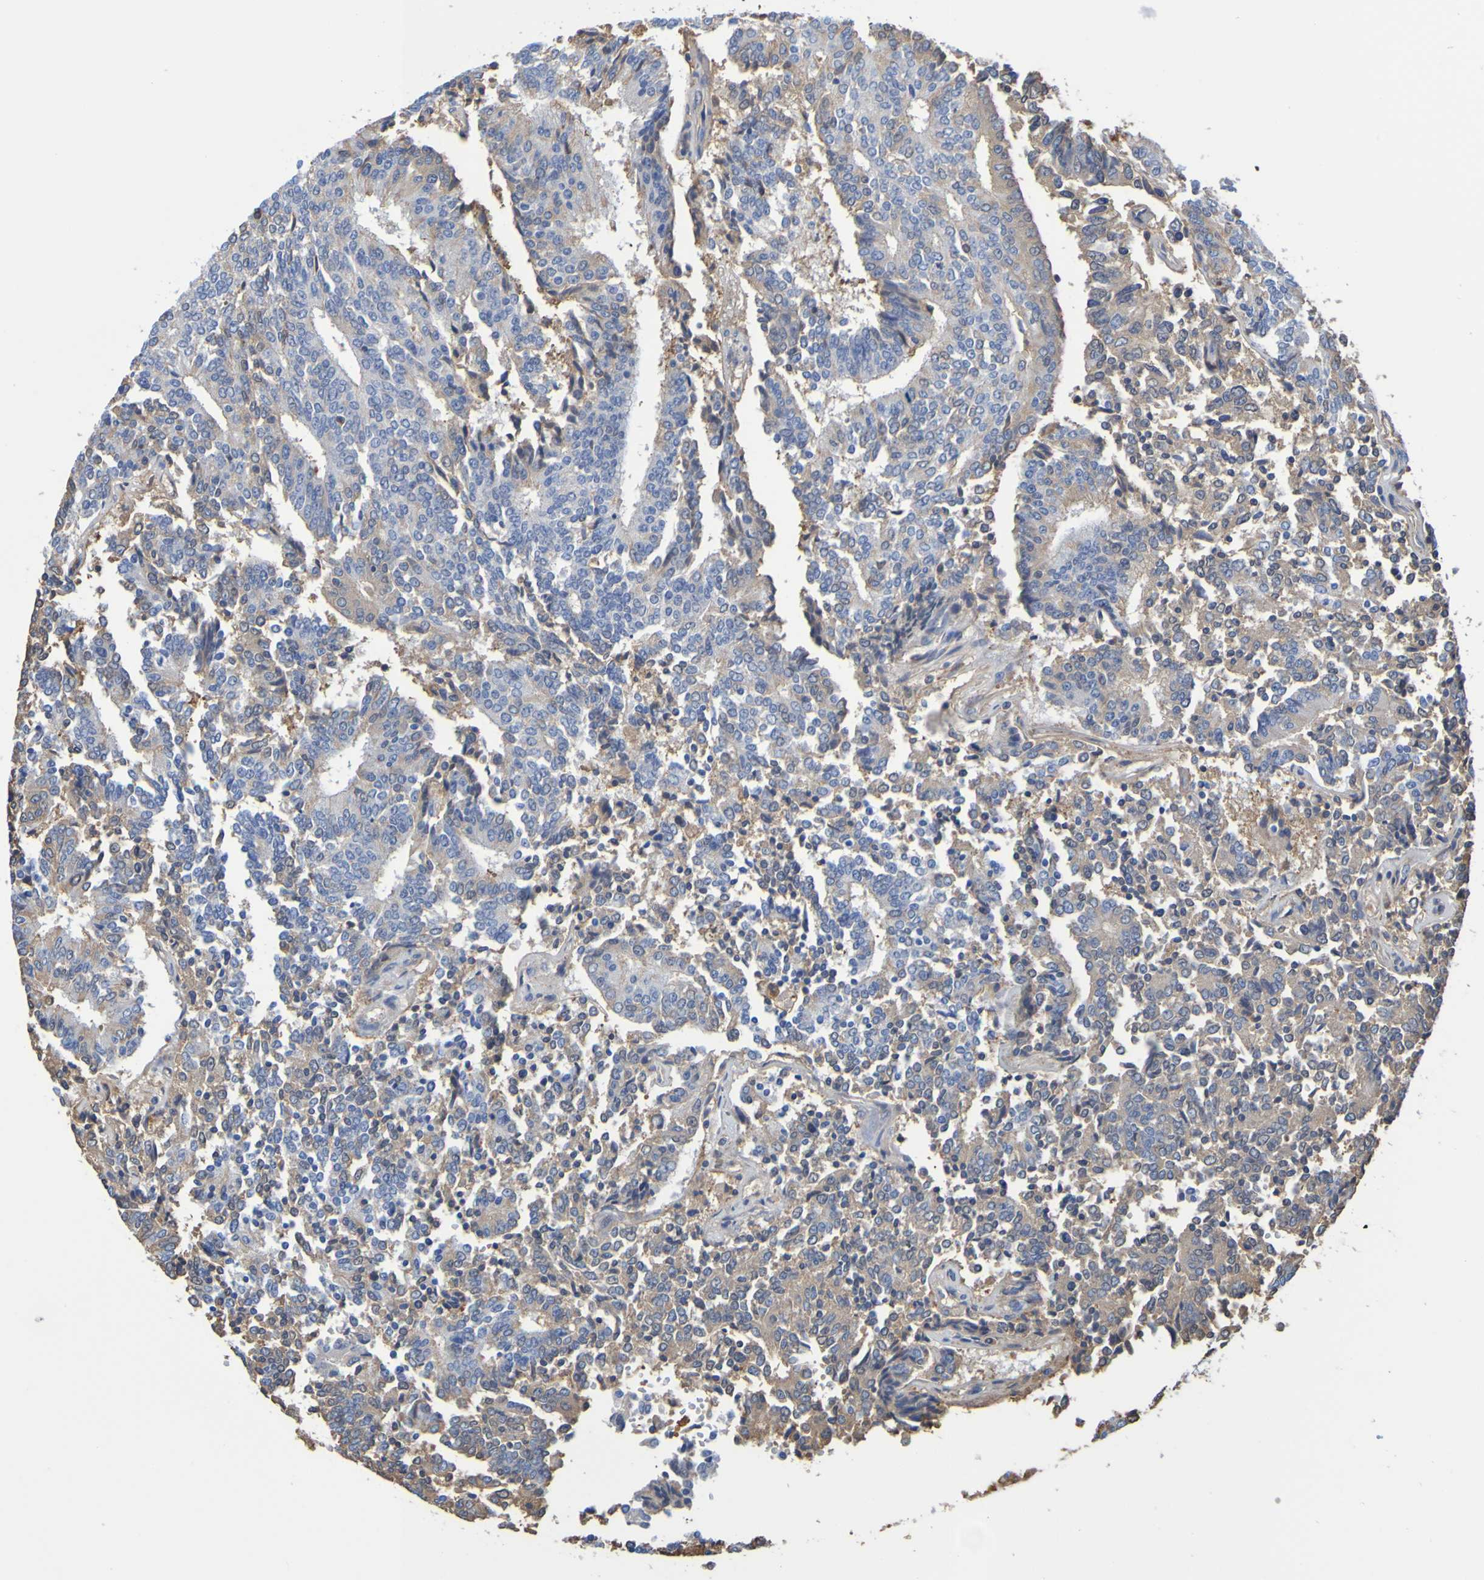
{"staining": {"intensity": "moderate", "quantity": "<25%", "location": "cytoplasmic/membranous"}, "tissue": "prostate cancer", "cell_type": "Tumor cells", "image_type": "cancer", "snomed": [{"axis": "morphology", "description": "Normal tissue, NOS"}, {"axis": "morphology", "description": "Adenocarcinoma, High grade"}, {"axis": "topography", "description": "Prostate"}, {"axis": "topography", "description": "Seminal veicle"}], "caption": "Immunohistochemistry staining of adenocarcinoma (high-grade) (prostate), which exhibits low levels of moderate cytoplasmic/membranous expression in approximately <25% of tumor cells indicating moderate cytoplasmic/membranous protein positivity. The staining was performed using DAB (3,3'-diaminobenzidine) (brown) for protein detection and nuclei were counterstained in hematoxylin (blue).", "gene": "GAB3", "patient": {"sex": "male", "age": 55}}